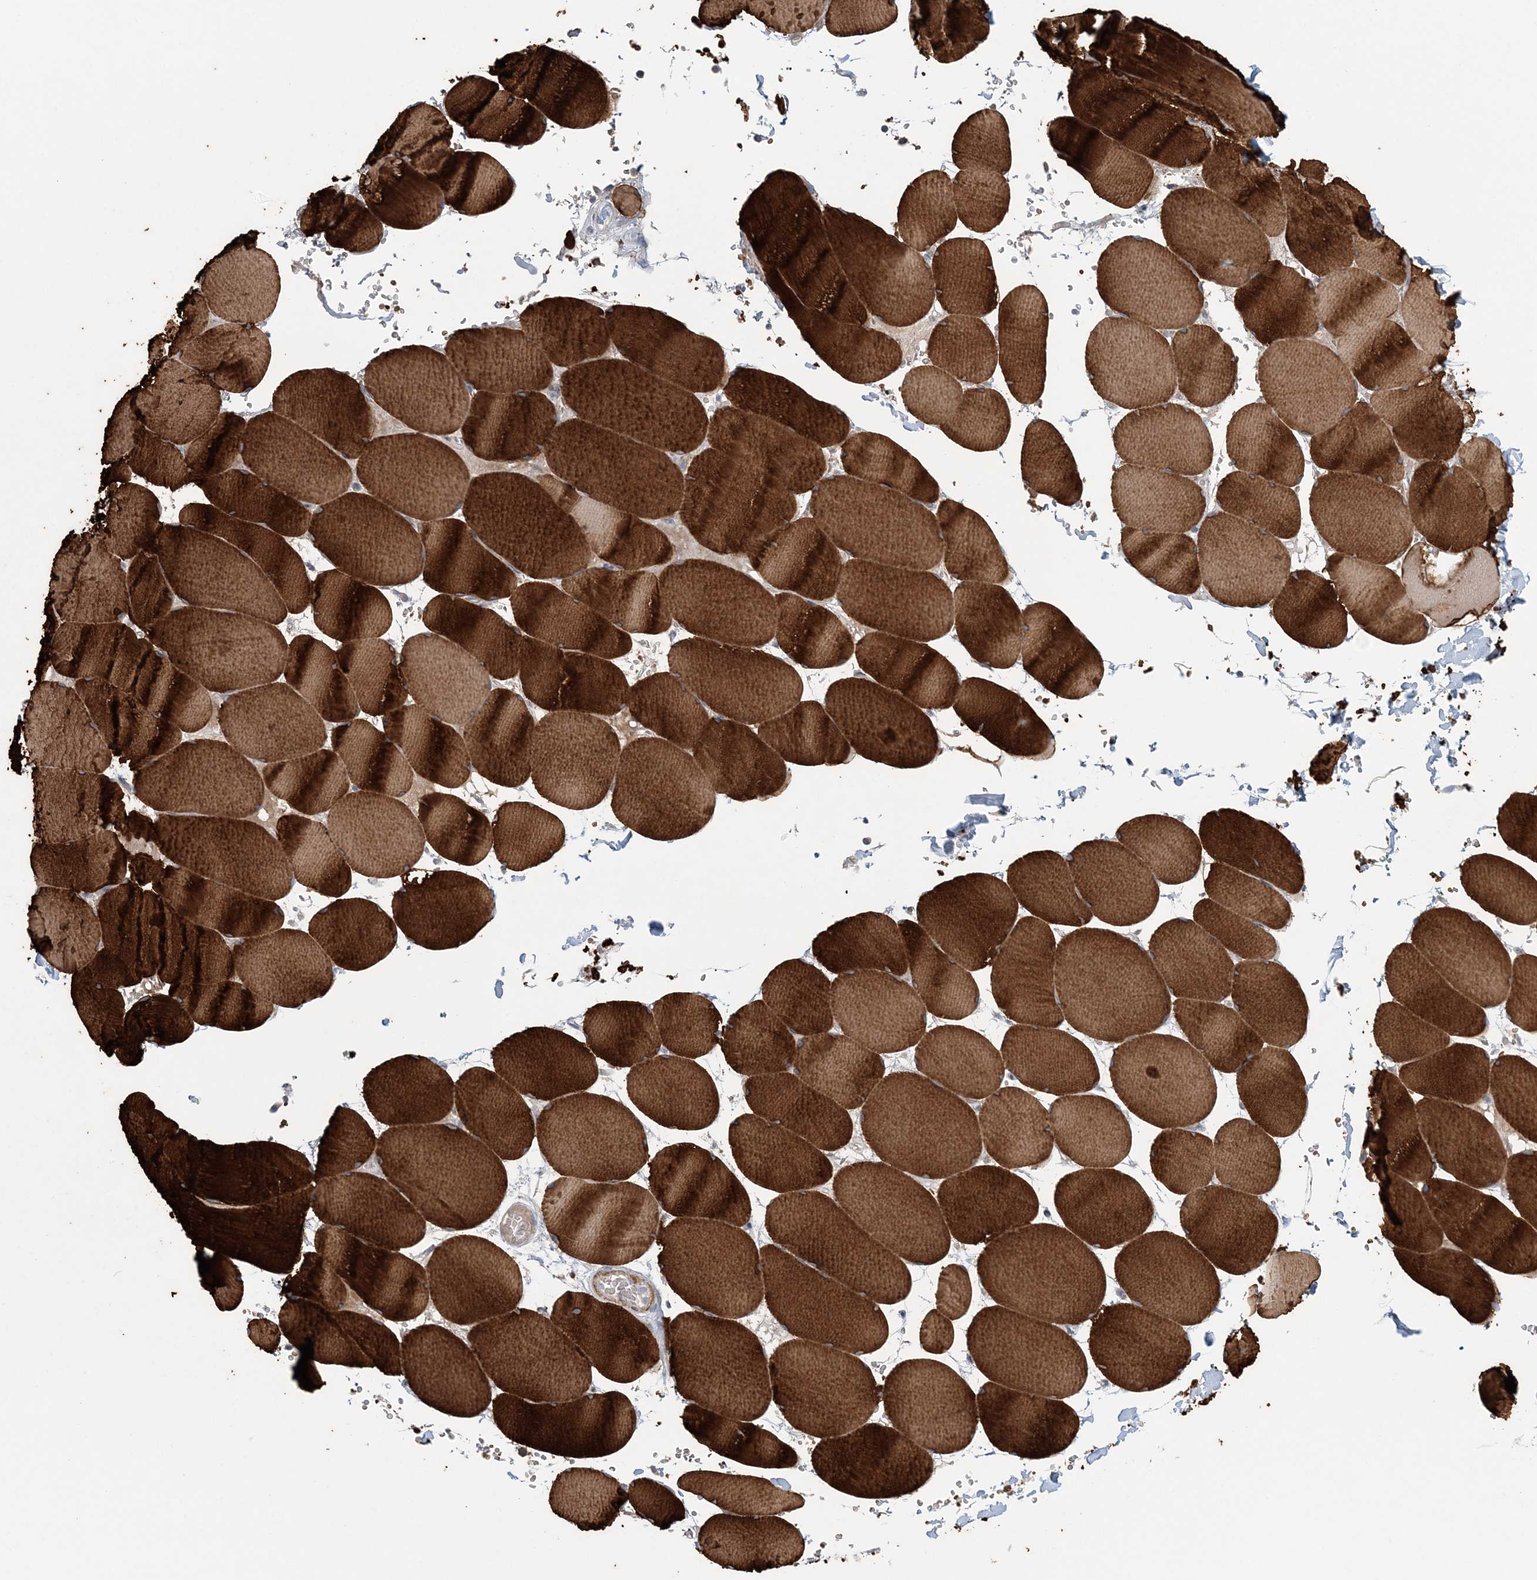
{"staining": {"intensity": "strong", "quantity": ">75%", "location": "cytoplasmic/membranous"}, "tissue": "skeletal muscle", "cell_type": "Myocytes", "image_type": "normal", "snomed": [{"axis": "morphology", "description": "Normal tissue, NOS"}, {"axis": "topography", "description": "Skeletal muscle"}, {"axis": "topography", "description": "Head-Neck"}], "caption": "Skeletal muscle stained with immunohistochemistry (IHC) demonstrates strong cytoplasmic/membranous positivity in about >75% of myocytes.", "gene": "TTI1", "patient": {"sex": "male", "age": 66}}